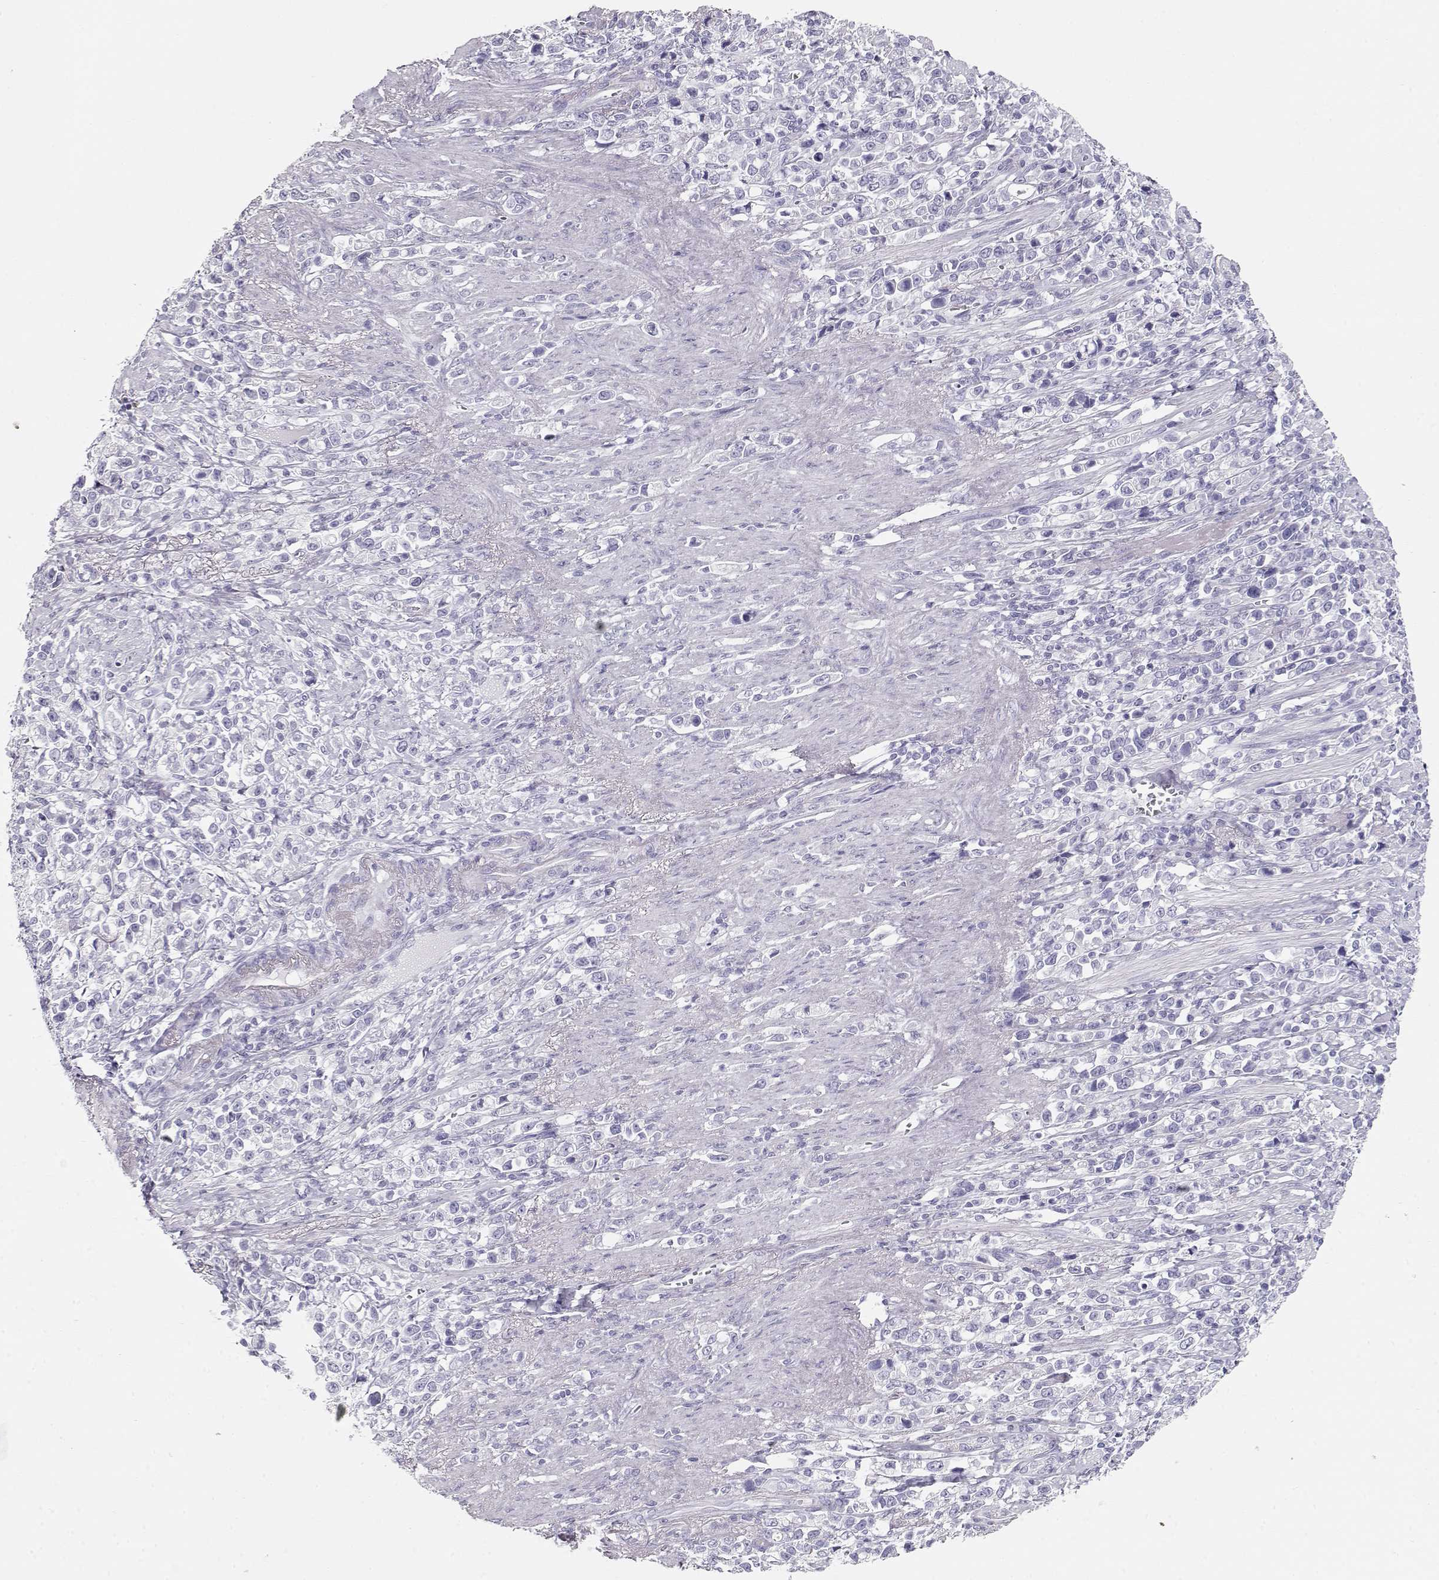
{"staining": {"intensity": "negative", "quantity": "none", "location": "none"}, "tissue": "stomach cancer", "cell_type": "Tumor cells", "image_type": "cancer", "snomed": [{"axis": "morphology", "description": "Adenocarcinoma, NOS"}, {"axis": "topography", "description": "Stomach"}], "caption": "Immunohistochemical staining of stomach cancer (adenocarcinoma) displays no significant expression in tumor cells.", "gene": "MAGEC1", "patient": {"sex": "male", "age": 63}}